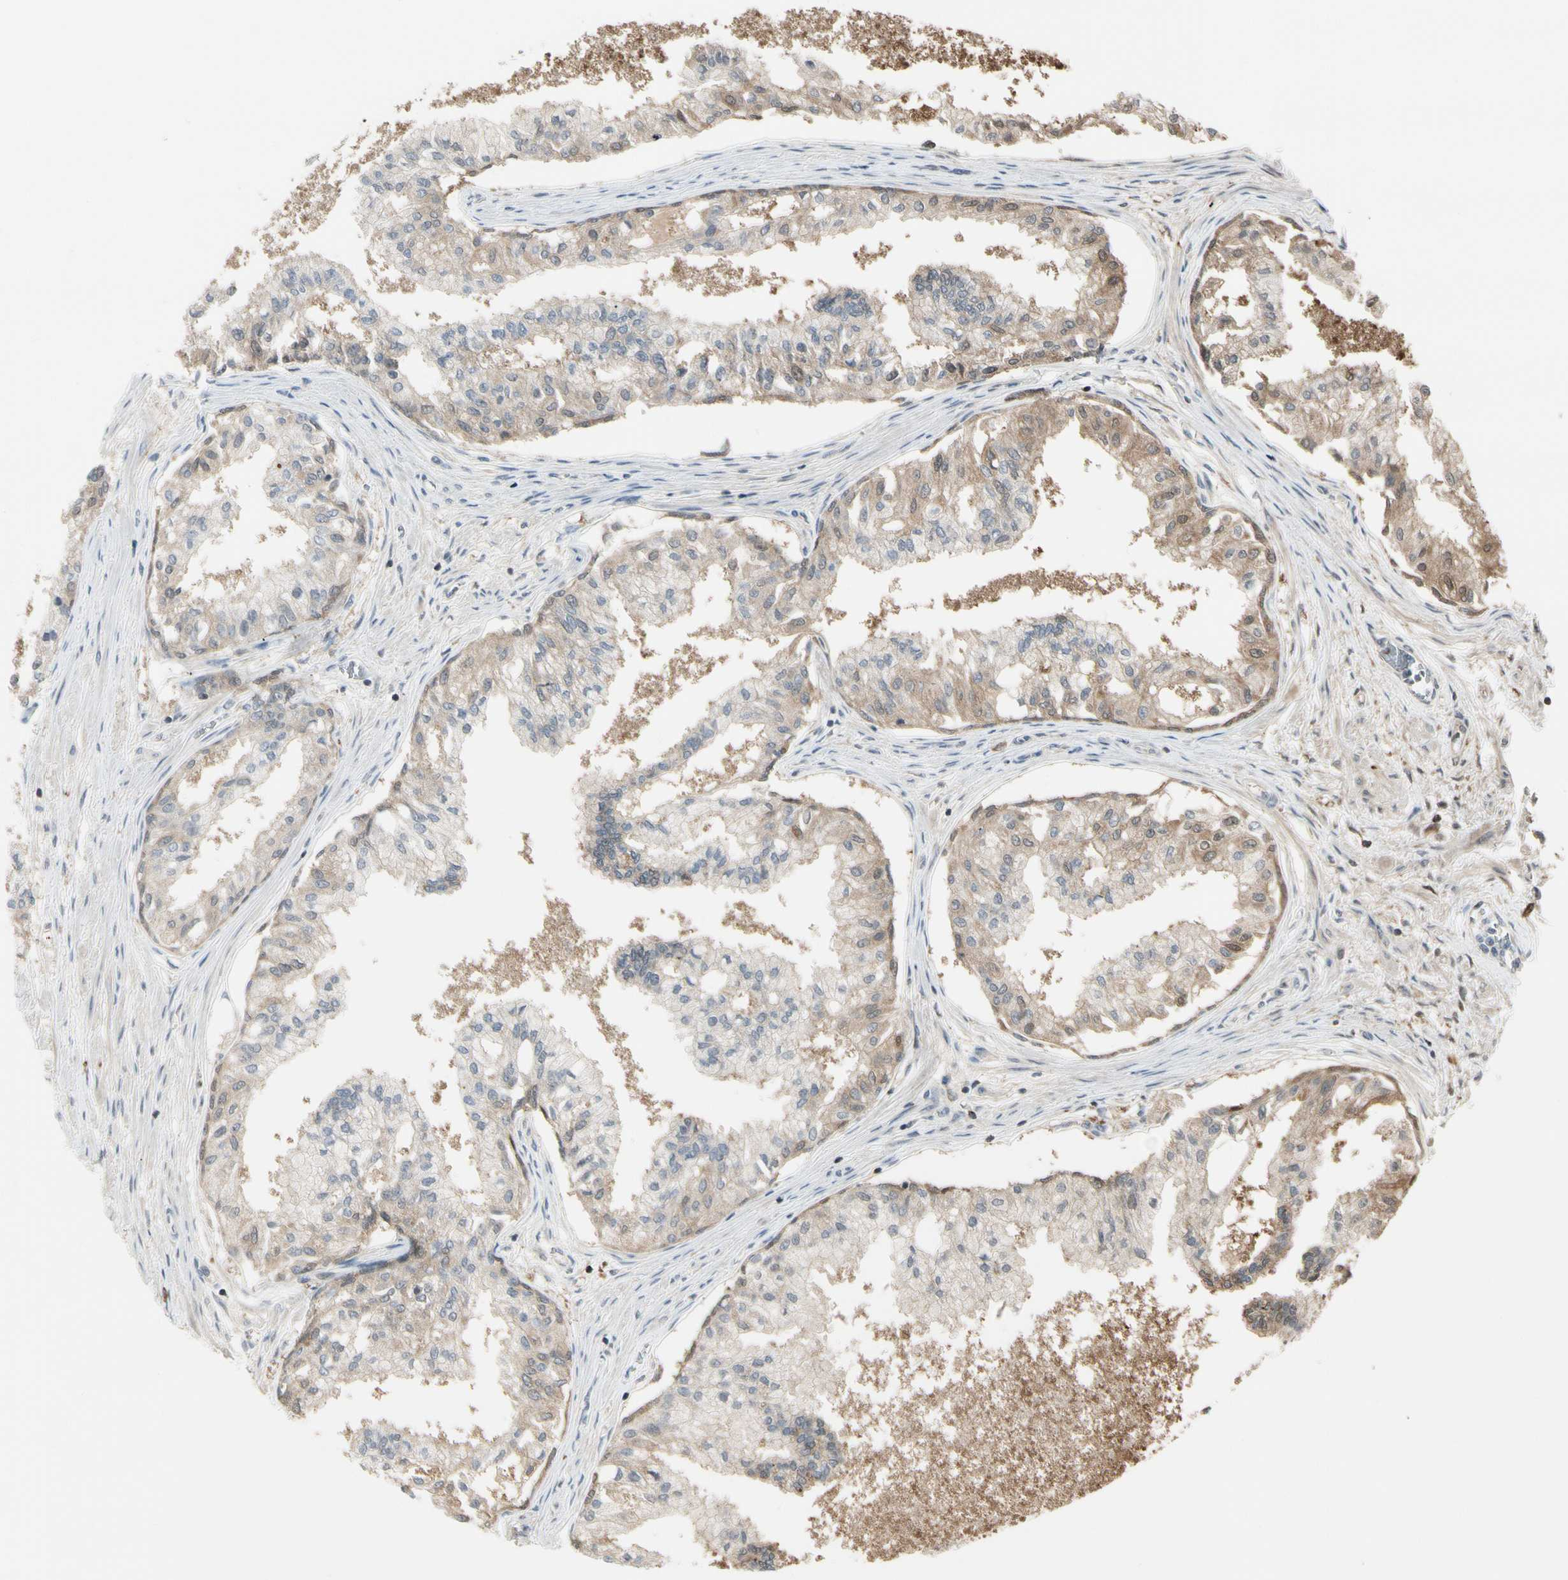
{"staining": {"intensity": "weak", "quantity": ">75%", "location": "cytoplasmic/membranous"}, "tissue": "prostate", "cell_type": "Glandular cells", "image_type": "normal", "snomed": [{"axis": "morphology", "description": "Normal tissue, NOS"}, {"axis": "topography", "description": "Prostate"}, {"axis": "topography", "description": "Seminal veicle"}], "caption": "DAB immunohistochemical staining of unremarkable prostate displays weak cytoplasmic/membranous protein expression in about >75% of glandular cells. (Stains: DAB in brown, nuclei in blue, Microscopy: brightfield microscopy at high magnification).", "gene": "EVC", "patient": {"sex": "male", "age": 60}}